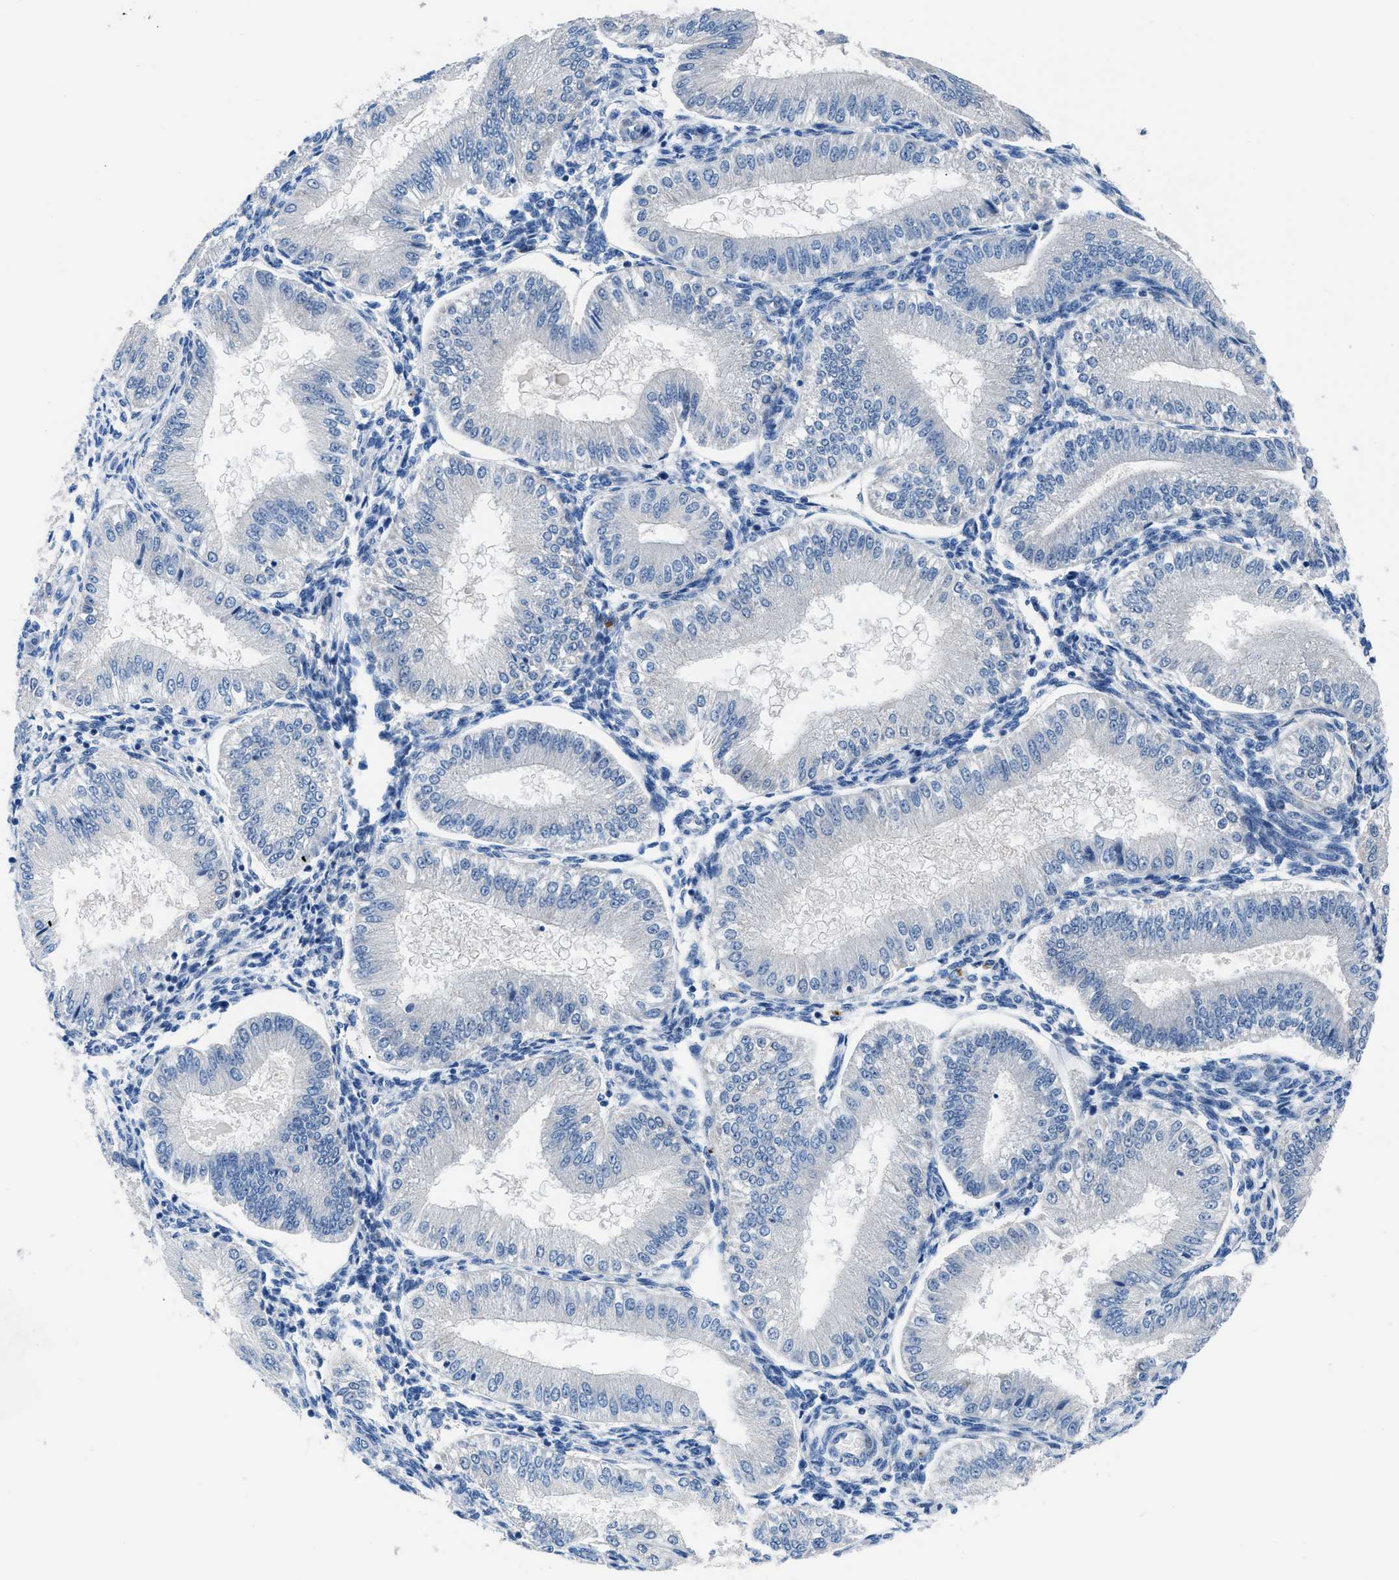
{"staining": {"intensity": "negative", "quantity": "none", "location": "none"}, "tissue": "endometrium", "cell_type": "Cells in endometrial stroma", "image_type": "normal", "snomed": [{"axis": "morphology", "description": "Normal tissue, NOS"}, {"axis": "topography", "description": "Endometrium"}], "caption": "Human endometrium stained for a protein using immunohistochemistry exhibits no positivity in cells in endometrial stroma.", "gene": "UAP1", "patient": {"sex": "female", "age": 39}}